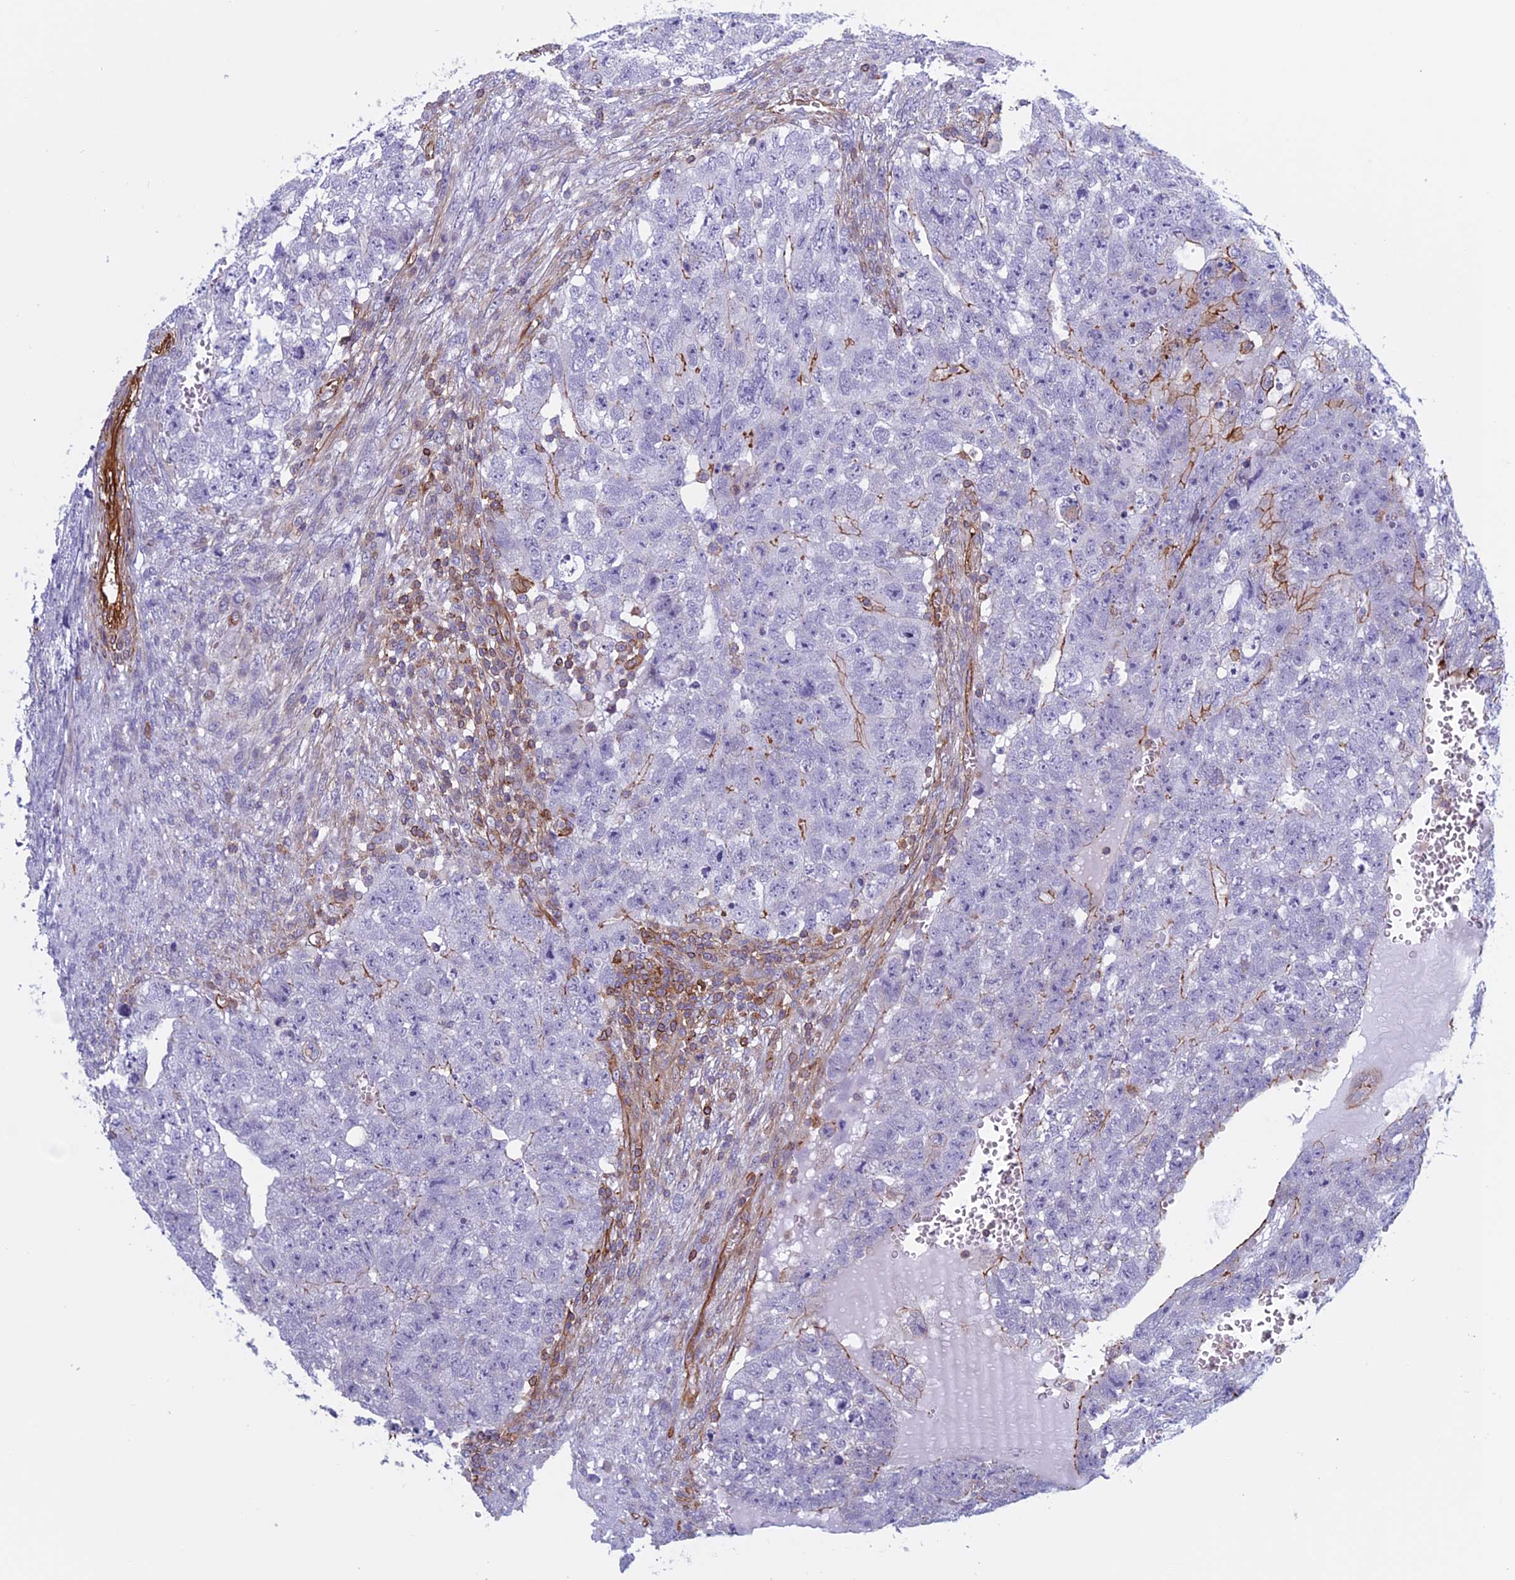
{"staining": {"intensity": "weak", "quantity": "<25%", "location": "cytoplasmic/membranous"}, "tissue": "testis cancer", "cell_type": "Tumor cells", "image_type": "cancer", "snomed": [{"axis": "morphology", "description": "Seminoma, NOS"}, {"axis": "morphology", "description": "Carcinoma, Embryonal, NOS"}, {"axis": "topography", "description": "Testis"}], "caption": "This is a photomicrograph of immunohistochemistry (IHC) staining of testis cancer (seminoma), which shows no positivity in tumor cells.", "gene": "ANGPTL2", "patient": {"sex": "male", "age": 38}}